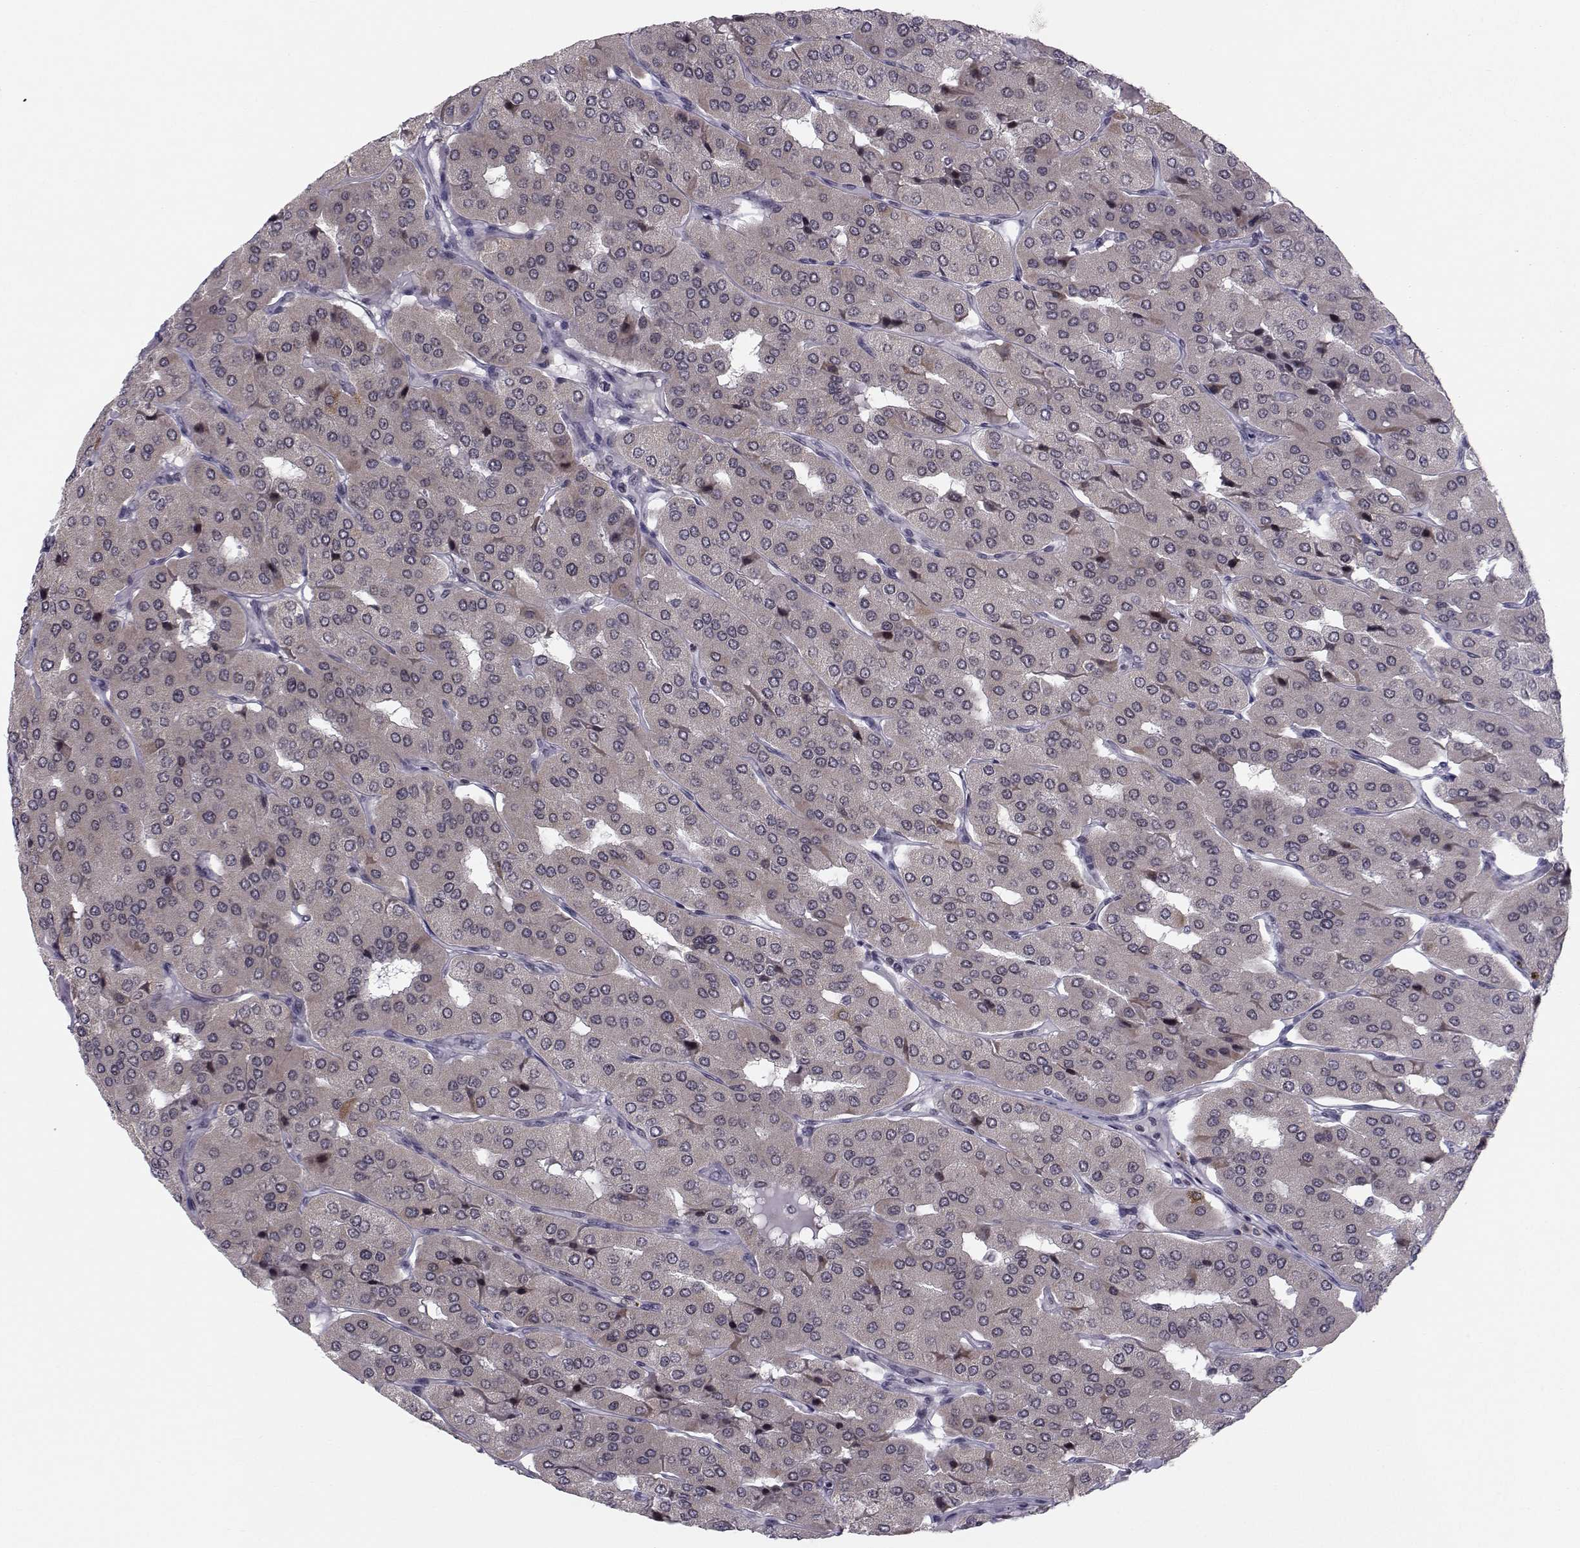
{"staining": {"intensity": "negative", "quantity": "none", "location": "none"}, "tissue": "parathyroid gland", "cell_type": "Glandular cells", "image_type": "normal", "snomed": [{"axis": "morphology", "description": "Normal tissue, NOS"}, {"axis": "morphology", "description": "Adenoma, NOS"}, {"axis": "topography", "description": "Parathyroid gland"}], "caption": "This micrograph is of normal parathyroid gland stained with immunohistochemistry to label a protein in brown with the nuclei are counter-stained blue. There is no expression in glandular cells. (DAB immunohistochemistry (IHC) visualized using brightfield microscopy, high magnification).", "gene": "MARCHF4", "patient": {"sex": "female", "age": 86}}